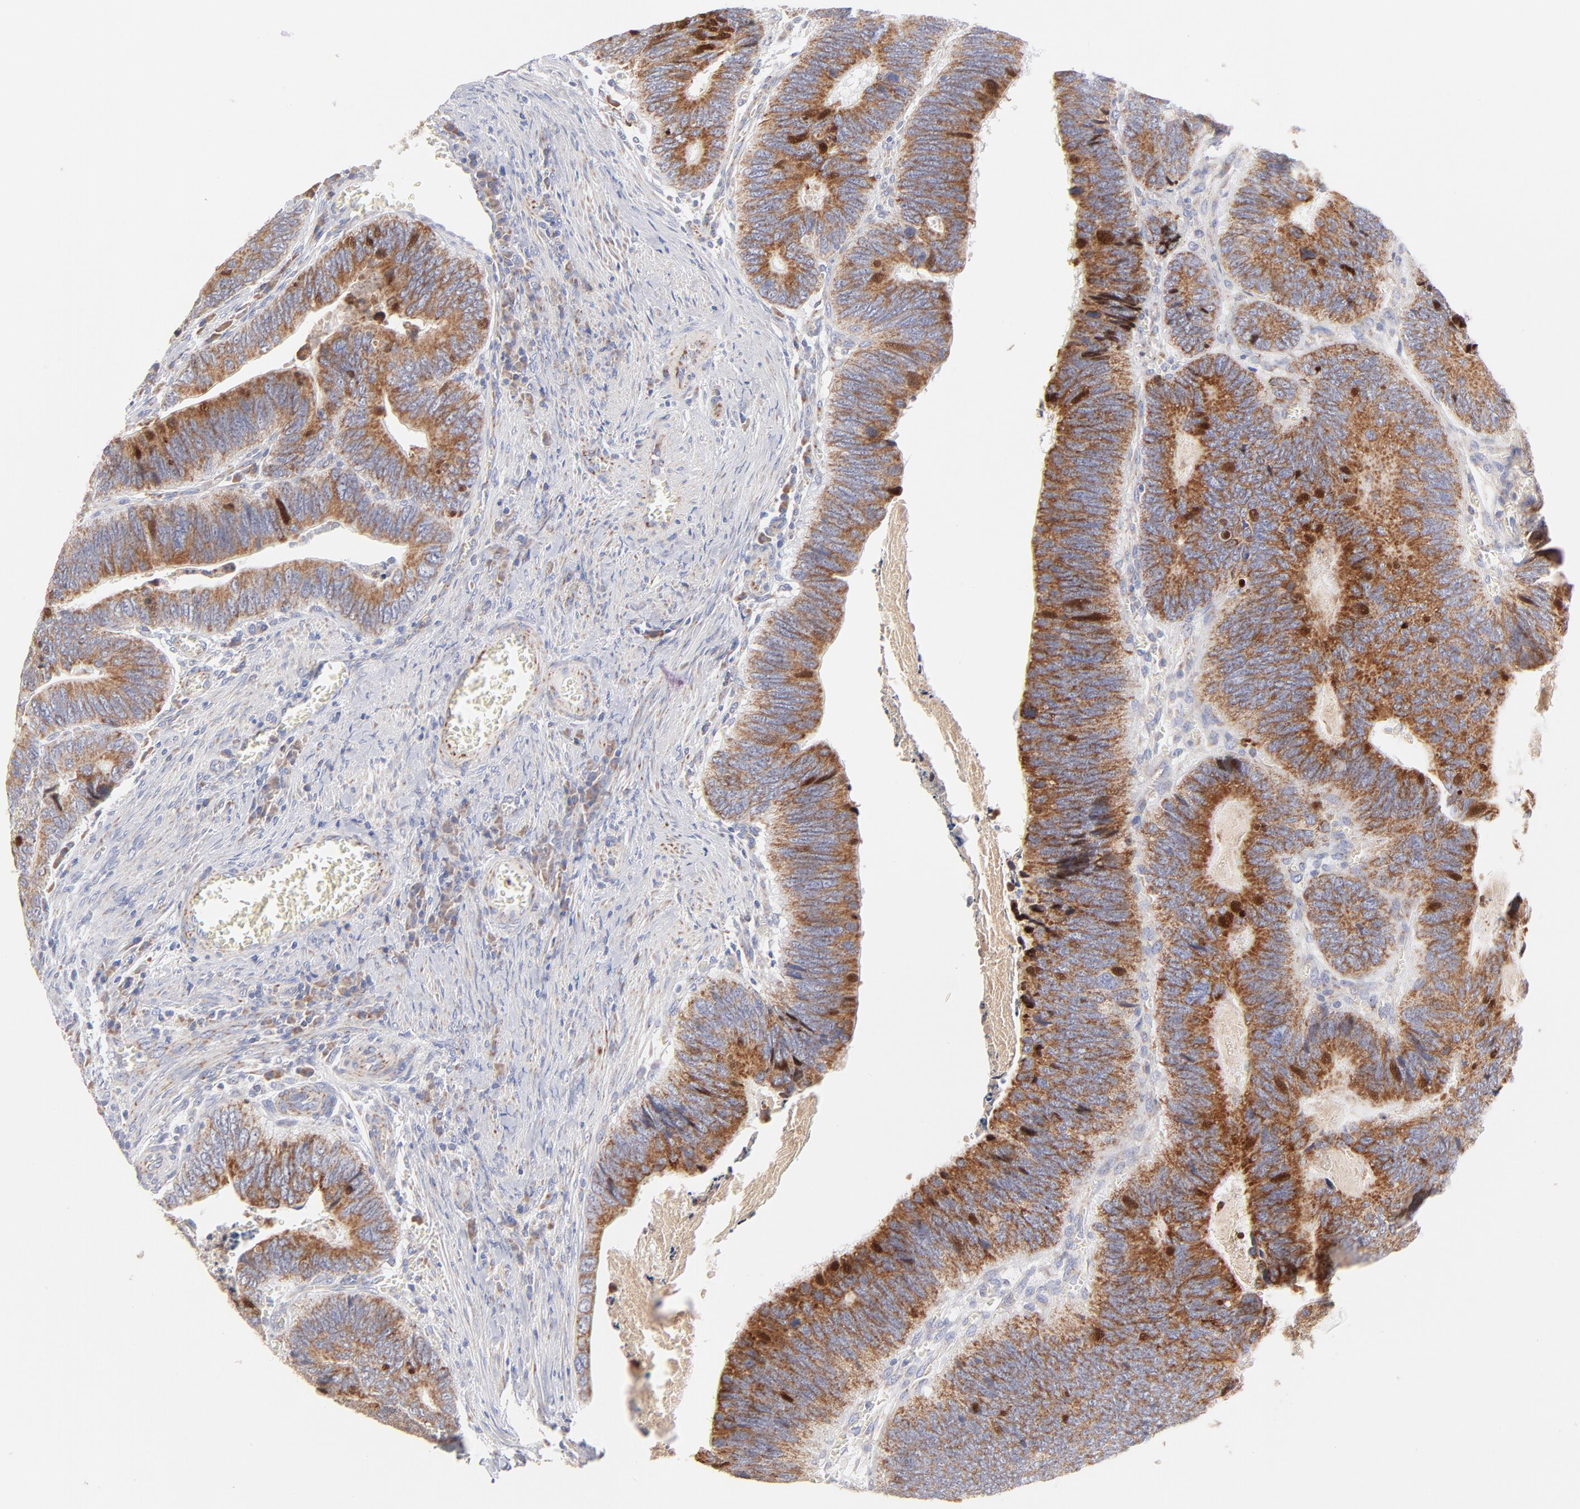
{"staining": {"intensity": "moderate", "quantity": ">75%", "location": "cytoplasmic/membranous"}, "tissue": "colorectal cancer", "cell_type": "Tumor cells", "image_type": "cancer", "snomed": [{"axis": "morphology", "description": "Adenocarcinoma, NOS"}, {"axis": "topography", "description": "Colon"}], "caption": "There is medium levels of moderate cytoplasmic/membranous expression in tumor cells of colorectal cancer, as demonstrated by immunohistochemical staining (brown color).", "gene": "TIMM8A", "patient": {"sex": "male", "age": 72}}